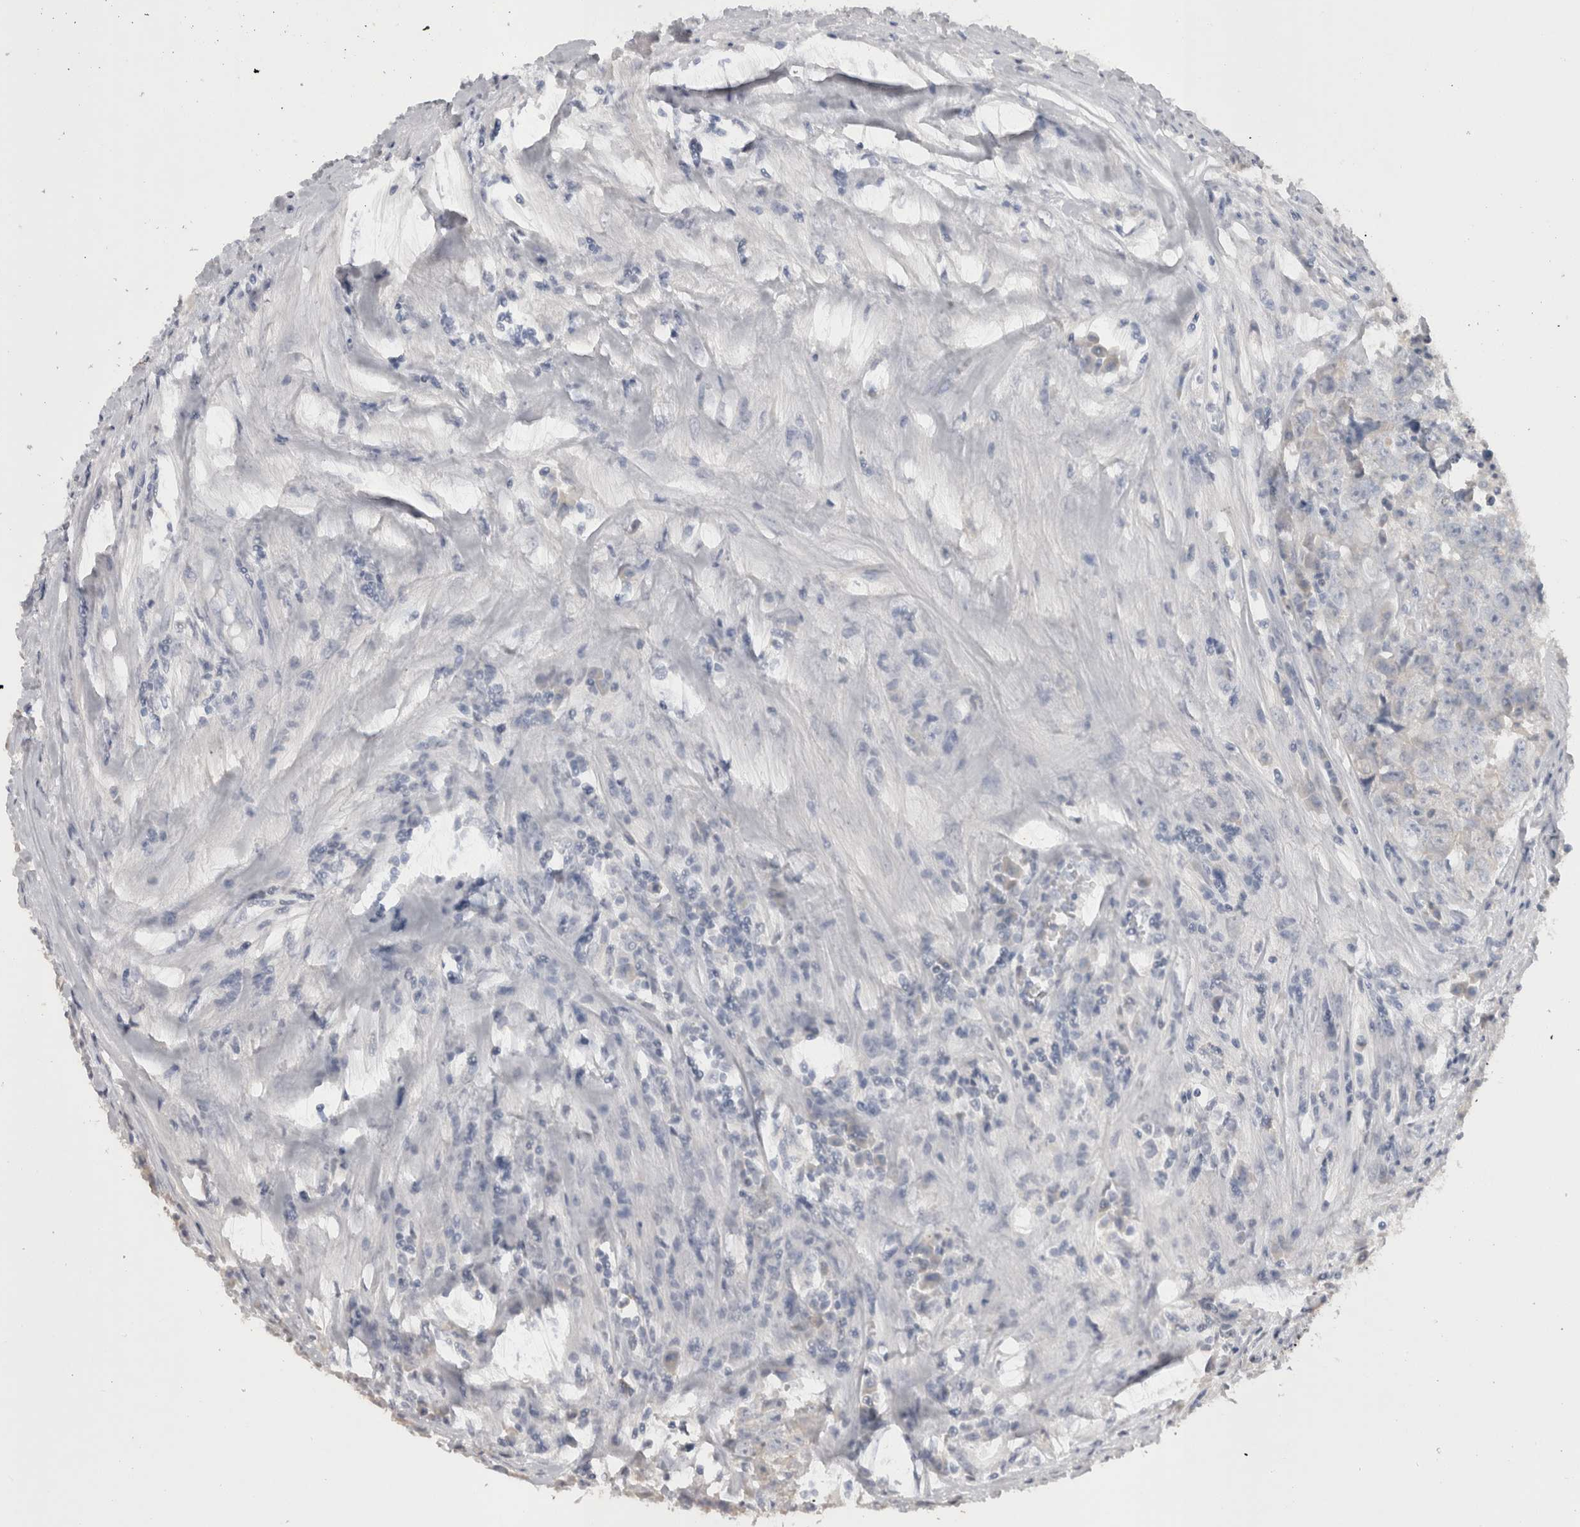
{"staining": {"intensity": "negative", "quantity": "none", "location": "none"}, "tissue": "testis cancer", "cell_type": "Tumor cells", "image_type": "cancer", "snomed": [{"axis": "morphology", "description": "Carcinoma, Embryonal, NOS"}, {"axis": "topography", "description": "Testis"}], "caption": "Immunohistochemical staining of human testis cancer (embryonal carcinoma) exhibits no significant expression in tumor cells. Nuclei are stained in blue.", "gene": "ADAM2", "patient": {"sex": "male", "age": 25}}